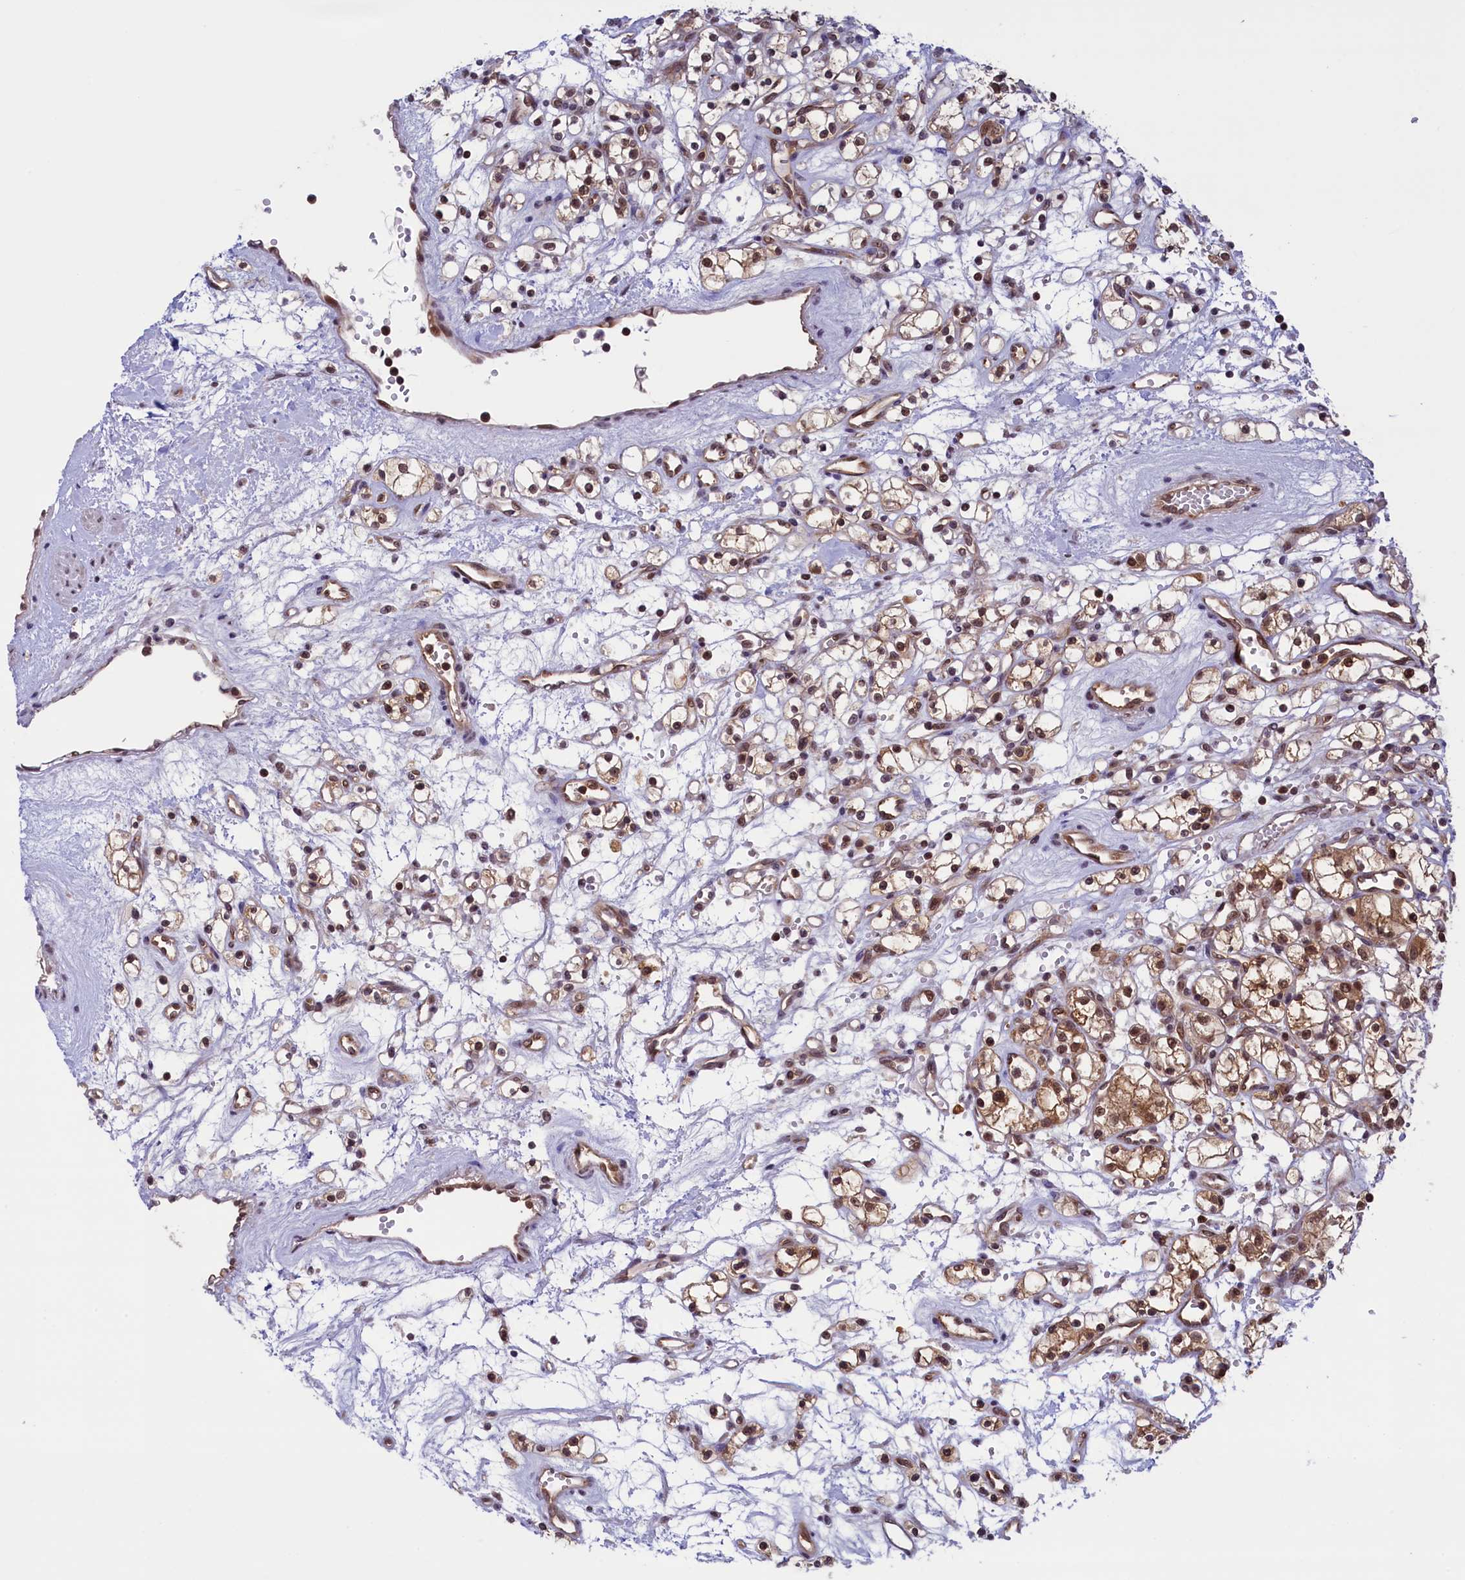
{"staining": {"intensity": "moderate", "quantity": ">75%", "location": "cytoplasmic/membranous,nuclear"}, "tissue": "renal cancer", "cell_type": "Tumor cells", "image_type": "cancer", "snomed": [{"axis": "morphology", "description": "Adenocarcinoma, NOS"}, {"axis": "topography", "description": "Kidney"}], "caption": "IHC (DAB) staining of human renal cancer shows moderate cytoplasmic/membranous and nuclear protein staining in about >75% of tumor cells.", "gene": "SLC7A6OS", "patient": {"sex": "female", "age": 59}}